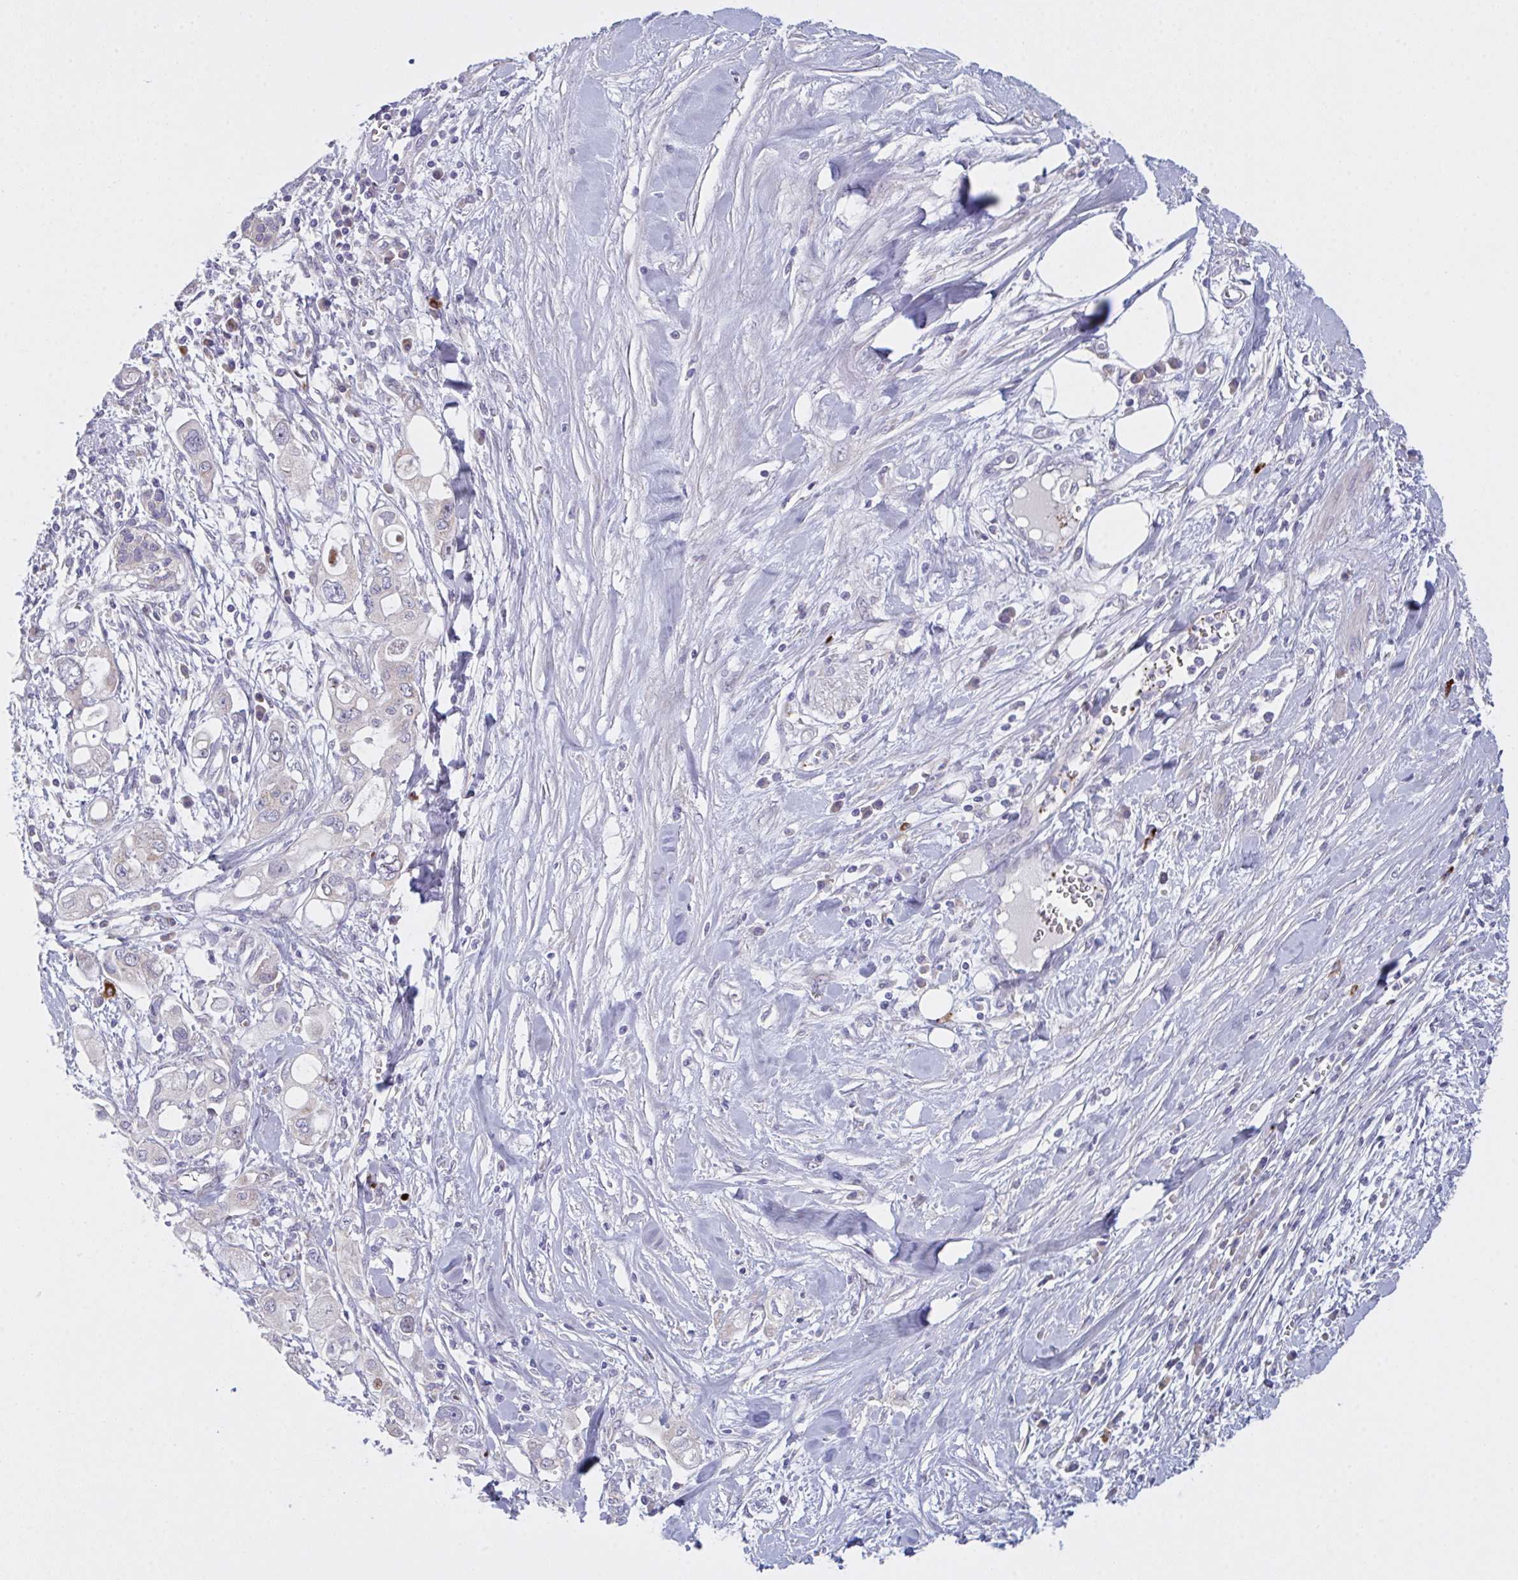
{"staining": {"intensity": "negative", "quantity": "none", "location": "none"}, "tissue": "pancreatic cancer", "cell_type": "Tumor cells", "image_type": "cancer", "snomed": [{"axis": "morphology", "description": "Adenocarcinoma, NOS"}, {"axis": "topography", "description": "Pancreas"}], "caption": "A high-resolution image shows immunohistochemistry (IHC) staining of pancreatic cancer (adenocarcinoma), which shows no significant expression in tumor cells.", "gene": "MRPS2", "patient": {"sex": "female", "age": 56}}